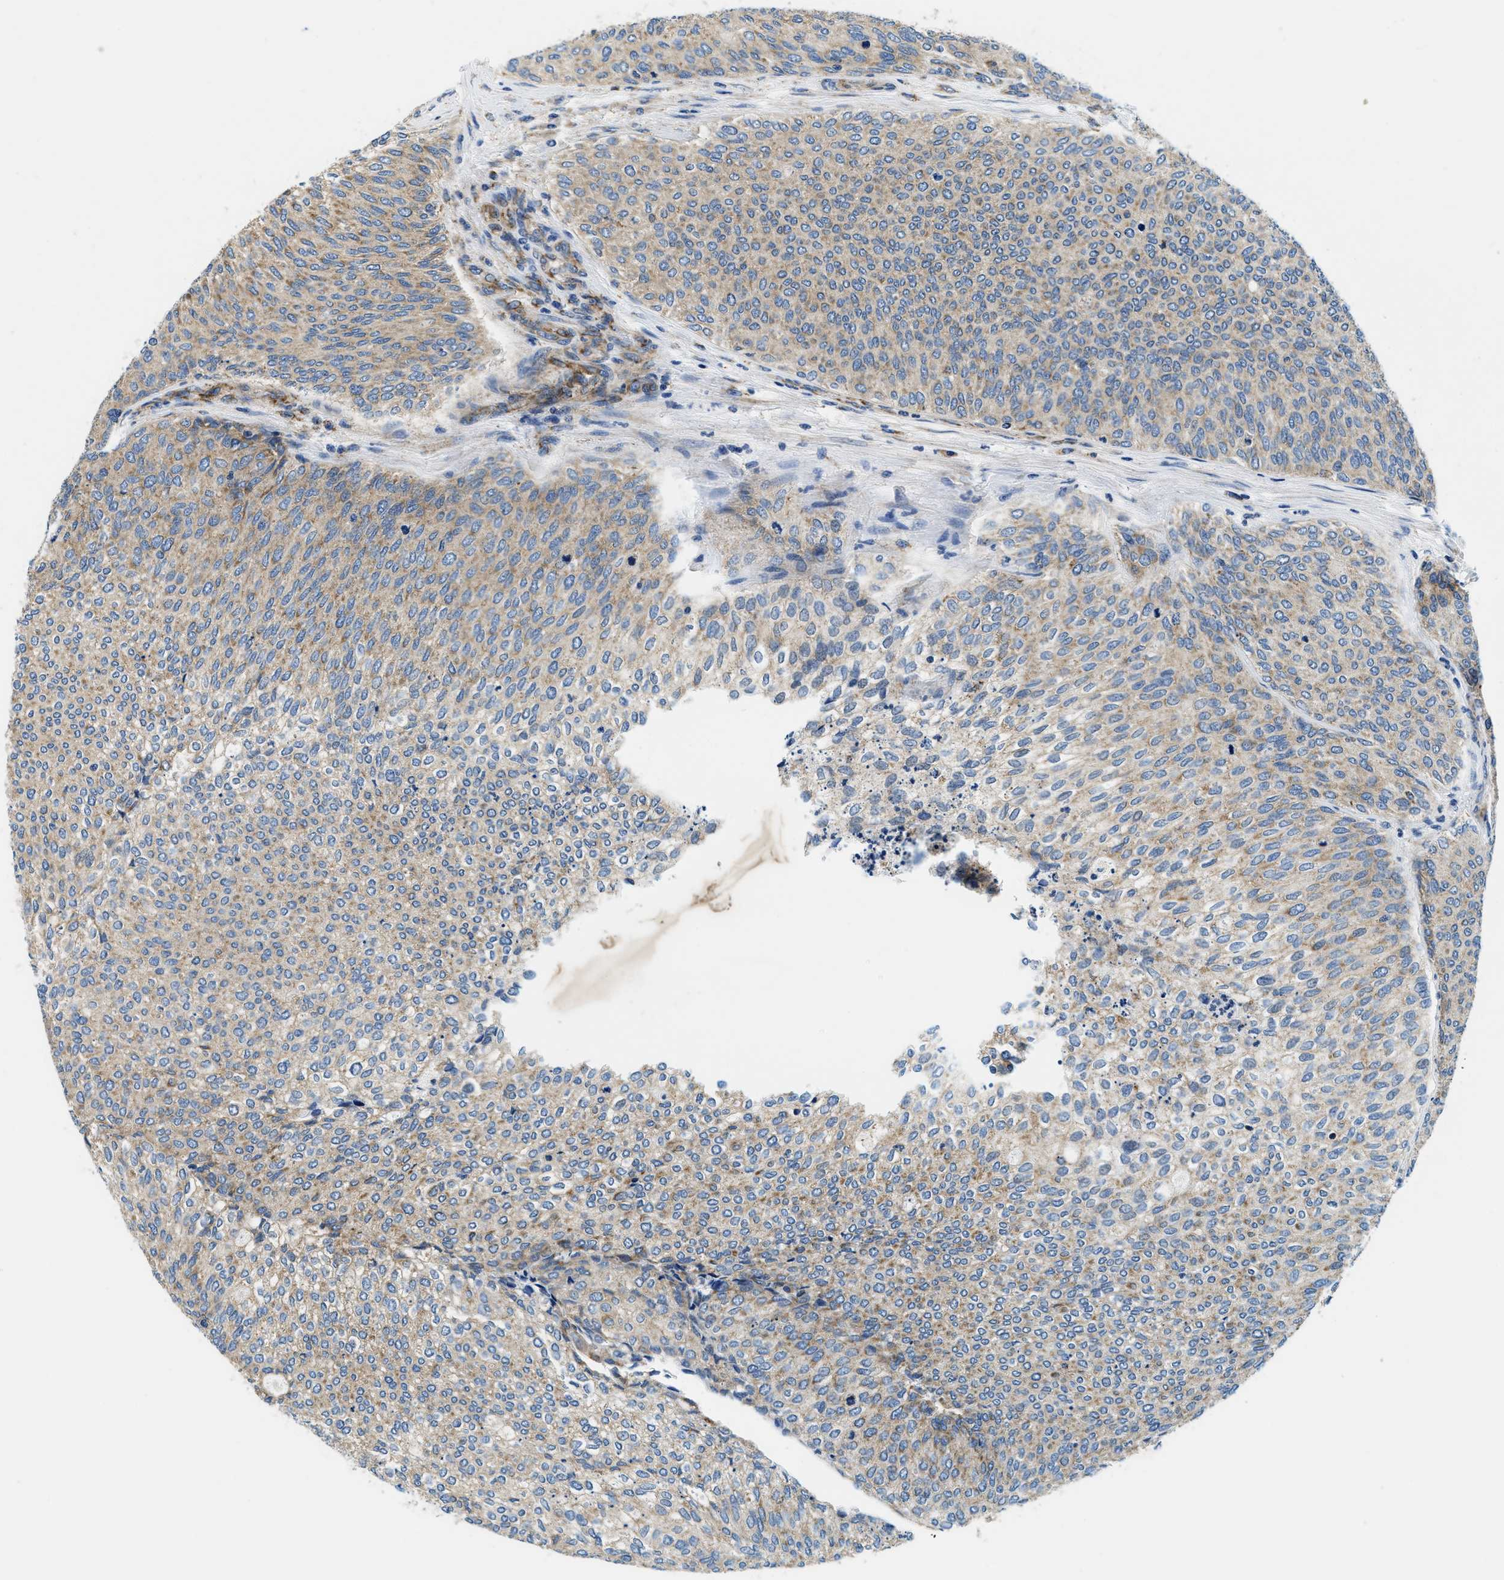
{"staining": {"intensity": "weak", "quantity": "25%-75%", "location": "cytoplasmic/membranous"}, "tissue": "urothelial cancer", "cell_type": "Tumor cells", "image_type": "cancer", "snomed": [{"axis": "morphology", "description": "Urothelial carcinoma, Low grade"}, {"axis": "topography", "description": "Urinary bladder"}], "caption": "Protein staining shows weak cytoplasmic/membranous staining in about 25%-75% of tumor cells in urothelial cancer.", "gene": "SAMD4B", "patient": {"sex": "female", "age": 79}}